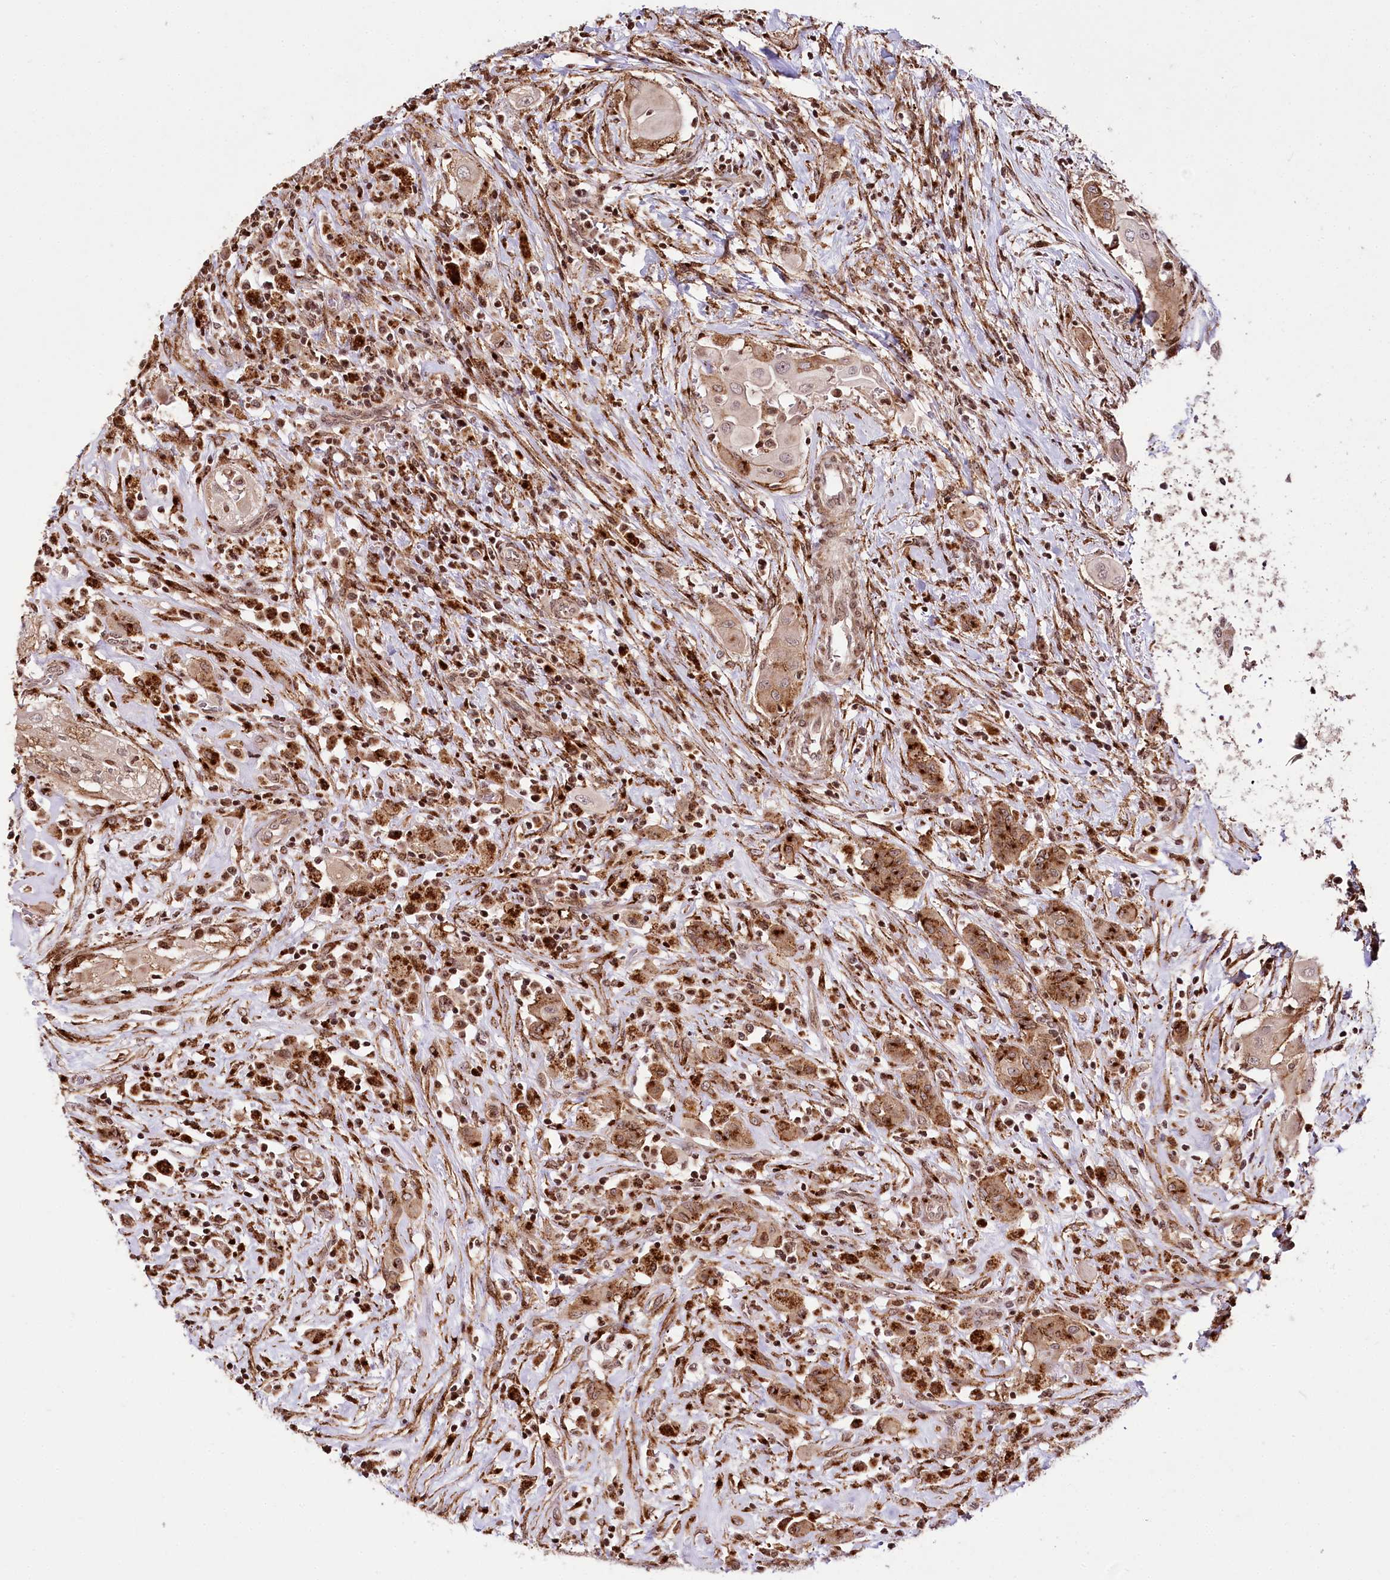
{"staining": {"intensity": "moderate", "quantity": ">75%", "location": "cytoplasmic/membranous,nuclear"}, "tissue": "thyroid cancer", "cell_type": "Tumor cells", "image_type": "cancer", "snomed": [{"axis": "morphology", "description": "Papillary adenocarcinoma, NOS"}, {"axis": "topography", "description": "Thyroid gland"}], "caption": "Thyroid cancer (papillary adenocarcinoma) was stained to show a protein in brown. There is medium levels of moderate cytoplasmic/membranous and nuclear positivity in approximately >75% of tumor cells. The protein of interest is shown in brown color, while the nuclei are stained blue.", "gene": "HOXC8", "patient": {"sex": "female", "age": 59}}